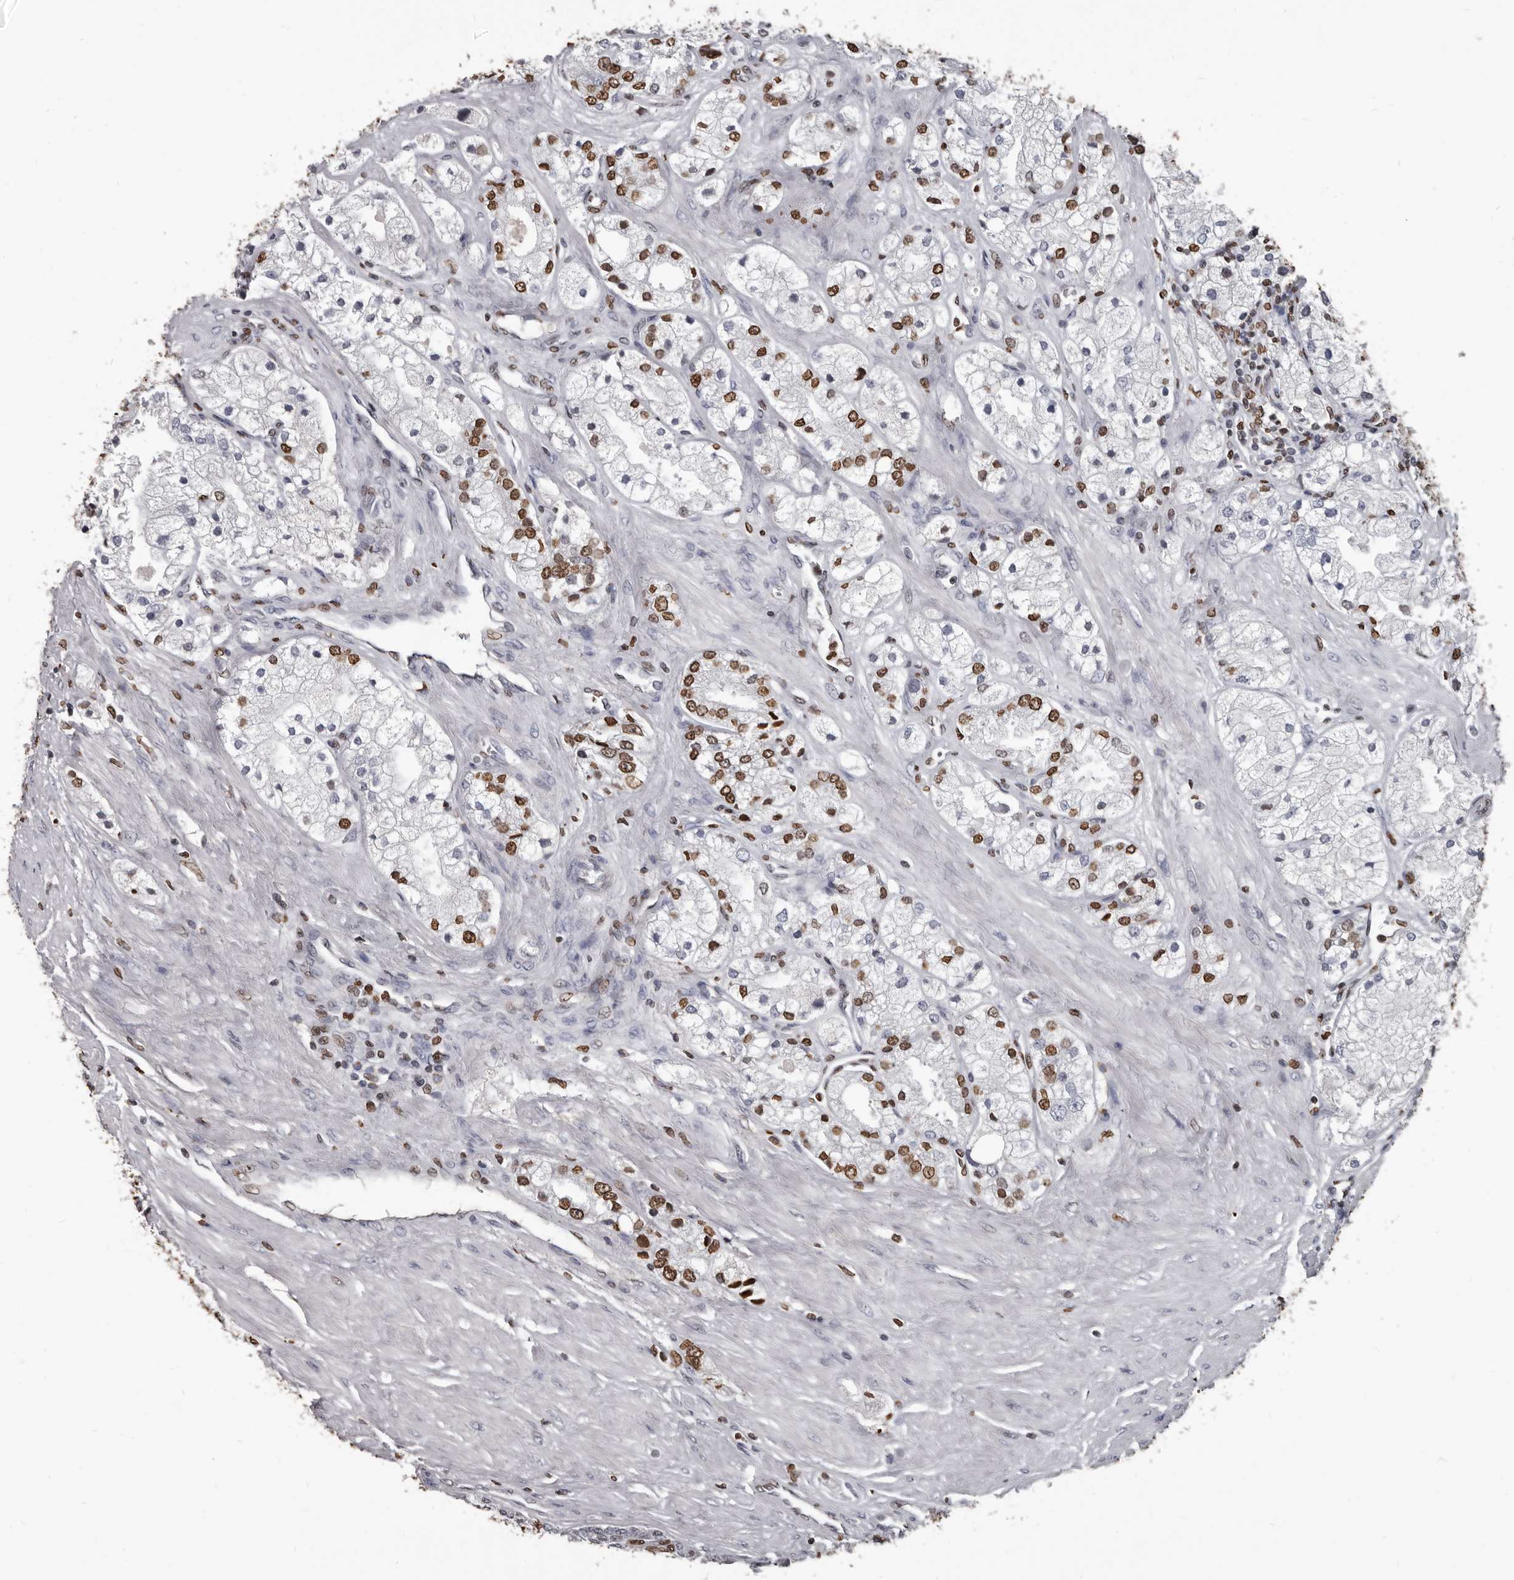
{"staining": {"intensity": "moderate", "quantity": ">75%", "location": "nuclear"}, "tissue": "prostate cancer", "cell_type": "Tumor cells", "image_type": "cancer", "snomed": [{"axis": "morphology", "description": "Adenocarcinoma, High grade"}, {"axis": "topography", "description": "Prostate"}], "caption": "Prostate cancer (adenocarcinoma (high-grade)) was stained to show a protein in brown. There is medium levels of moderate nuclear positivity in about >75% of tumor cells.", "gene": "AHR", "patient": {"sex": "male", "age": 50}}